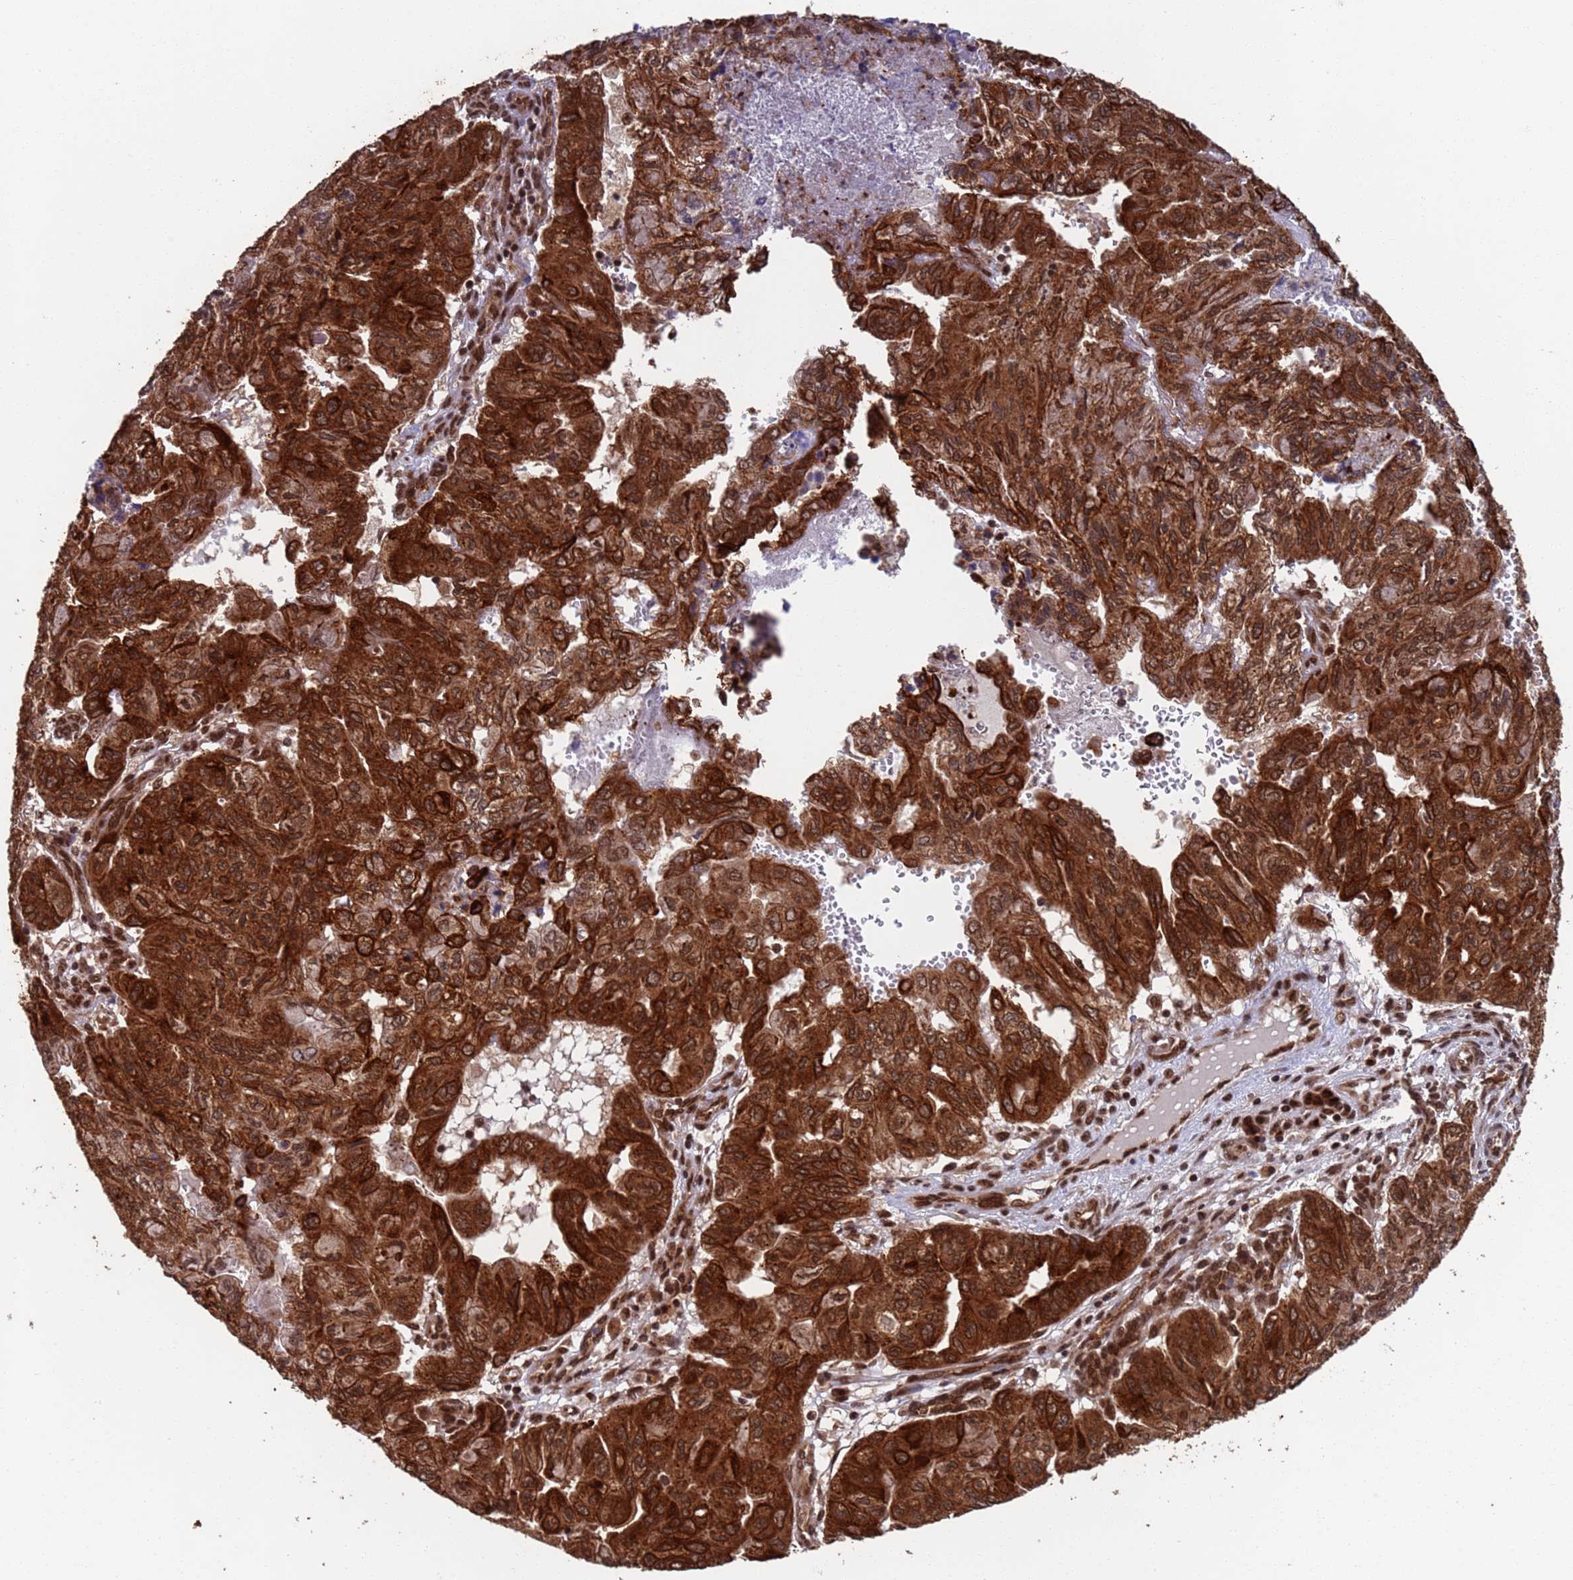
{"staining": {"intensity": "strong", "quantity": ">75%", "location": "cytoplasmic/membranous,nuclear"}, "tissue": "pancreatic cancer", "cell_type": "Tumor cells", "image_type": "cancer", "snomed": [{"axis": "morphology", "description": "Adenocarcinoma, NOS"}, {"axis": "topography", "description": "Pancreas"}], "caption": "Brown immunohistochemical staining in pancreatic cancer (adenocarcinoma) shows strong cytoplasmic/membranous and nuclear expression in approximately >75% of tumor cells.", "gene": "FUBP3", "patient": {"sex": "male", "age": 51}}